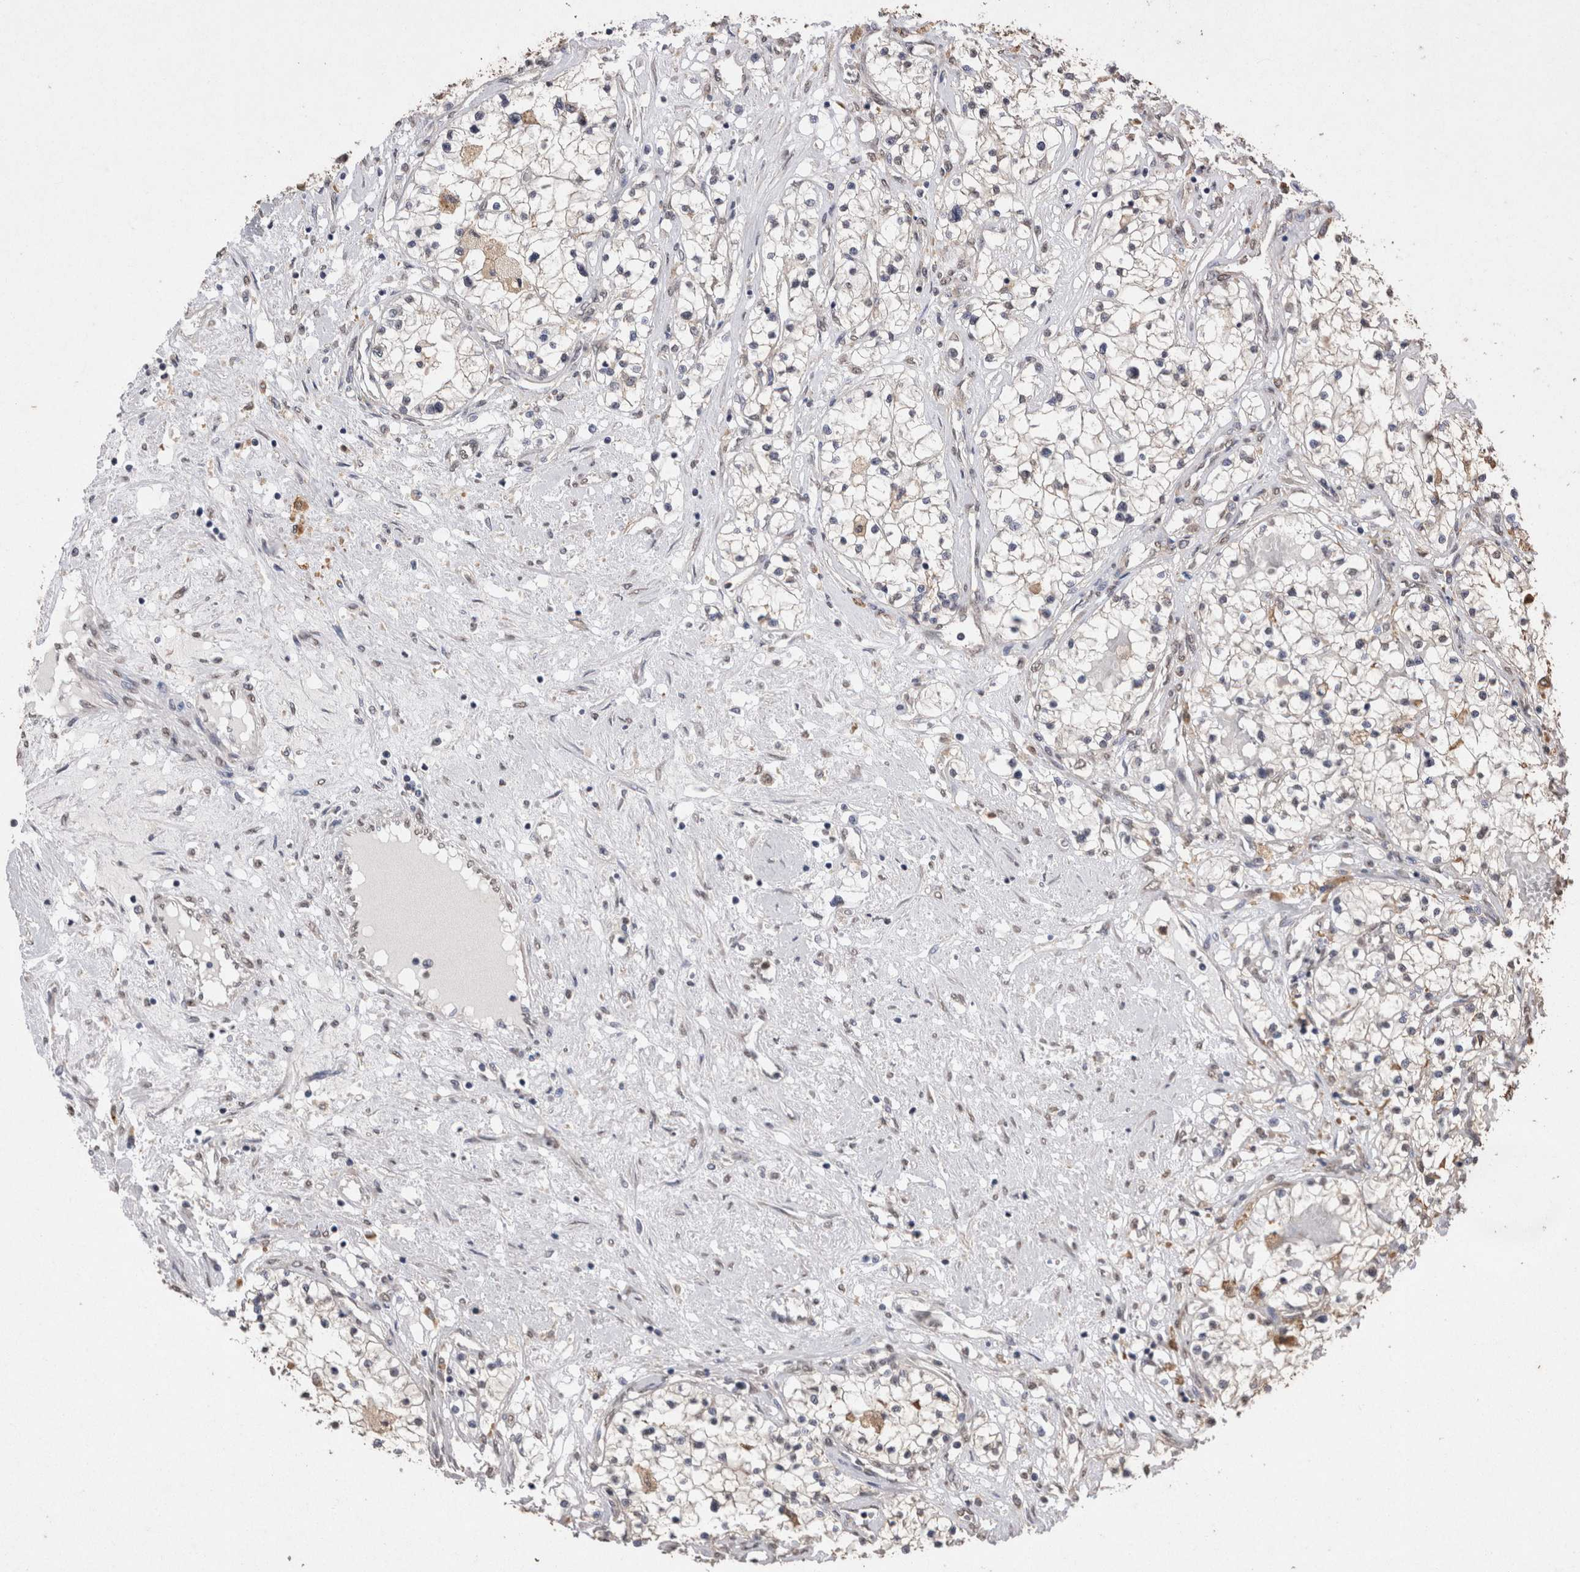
{"staining": {"intensity": "negative", "quantity": "none", "location": "none"}, "tissue": "renal cancer", "cell_type": "Tumor cells", "image_type": "cancer", "snomed": [{"axis": "morphology", "description": "Adenocarcinoma, NOS"}, {"axis": "topography", "description": "Kidney"}], "caption": "DAB immunohistochemical staining of human adenocarcinoma (renal) displays no significant positivity in tumor cells.", "gene": "GRK5", "patient": {"sex": "male", "age": 68}}